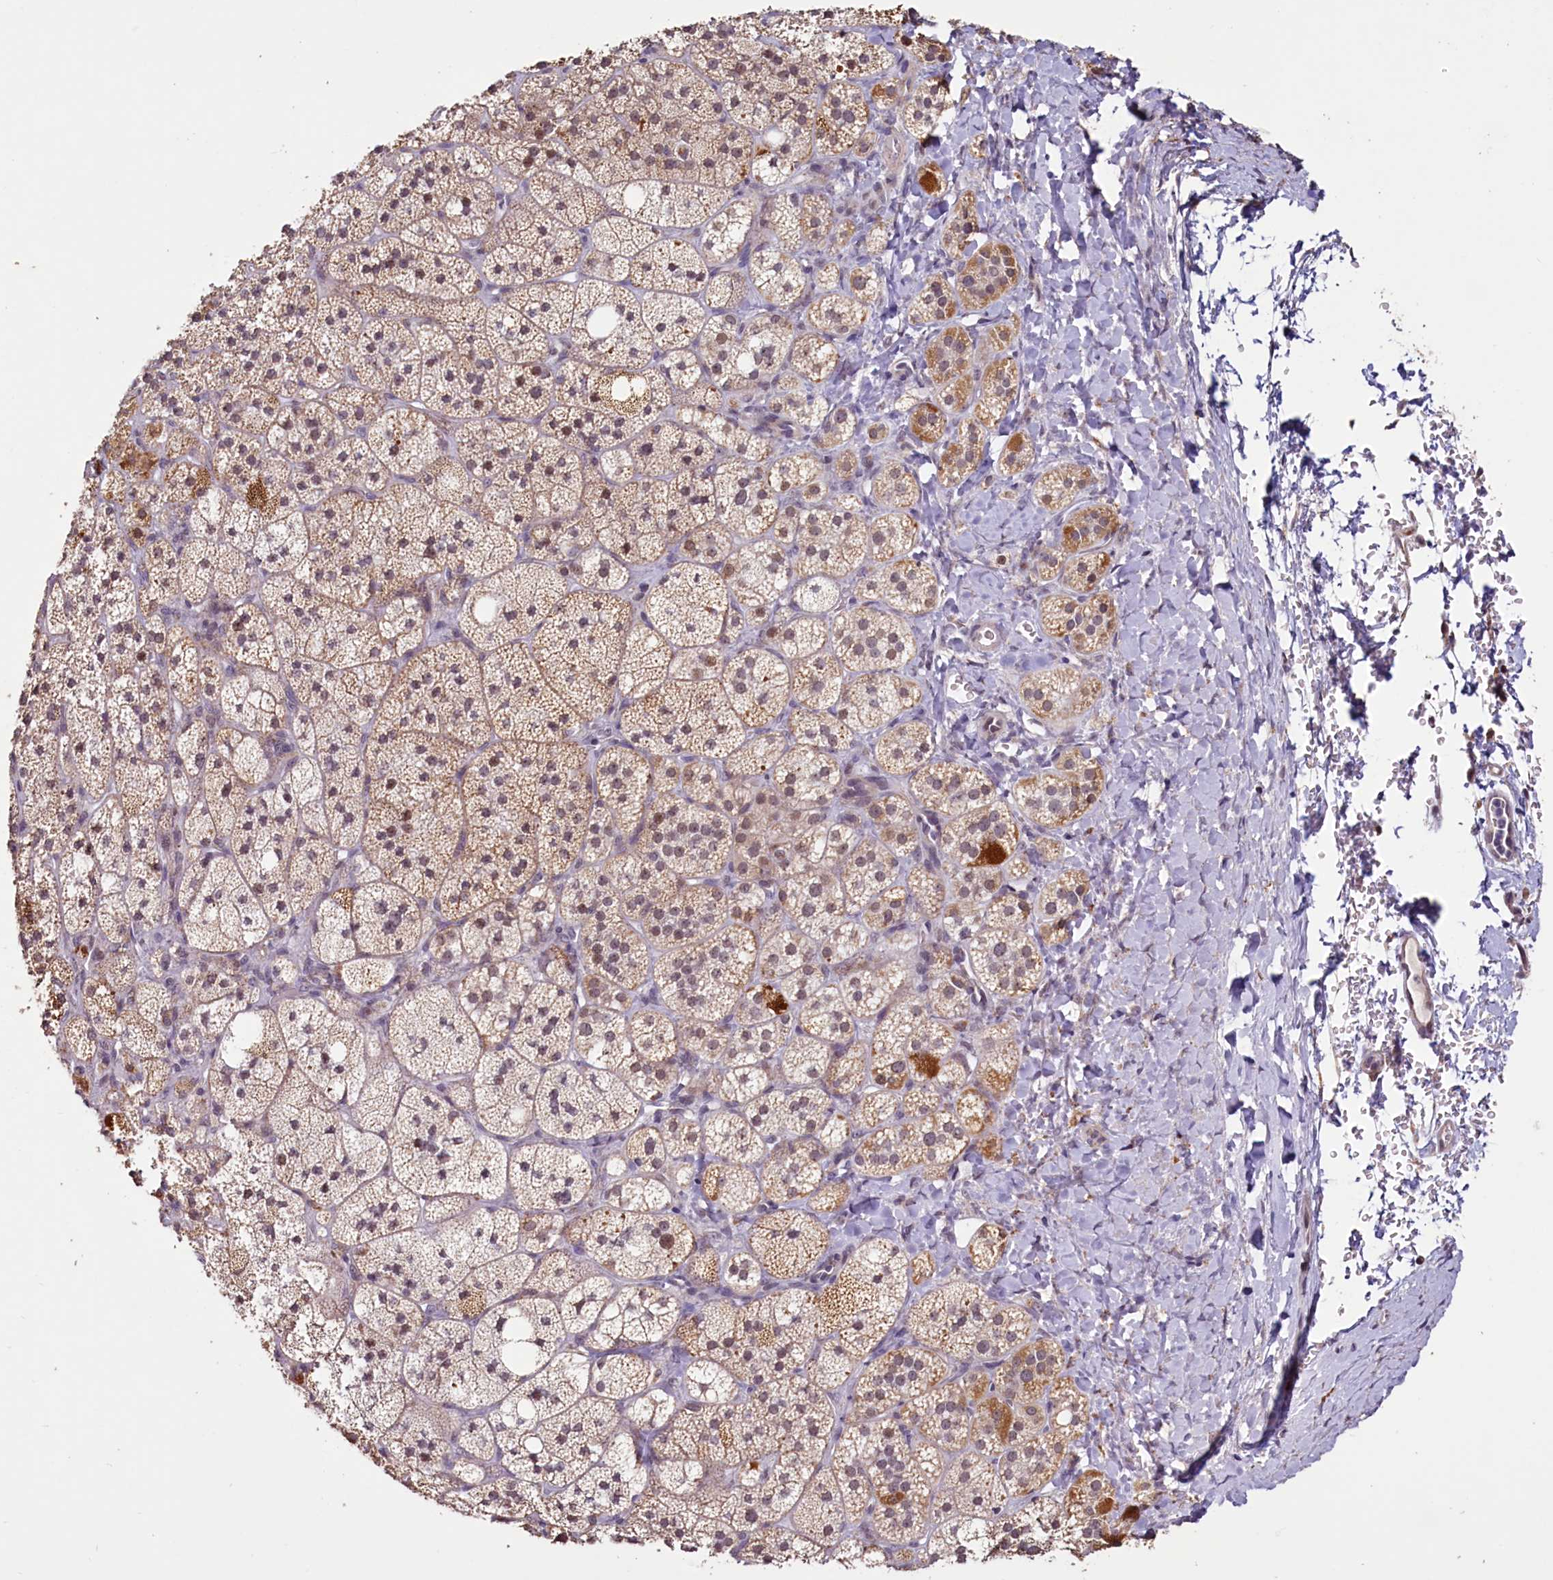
{"staining": {"intensity": "moderate", "quantity": "25%-75%", "location": "cytoplasmic/membranous"}, "tissue": "adrenal gland", "cell_type": "Glandular cells", "image_type": "normal", "snomed": [{"axis": "morphology", "description": "Normal tissue, NOS"}, {"axis": "topography", "description": "Adrenal gland"}], "caption": "Protein expression analysis of normal human adrenal gland reveals moderate cytoplasmic/membranous expression in approximately 25%-75% of glandular cells.", "gene": "PDE6D", "patient": {"sex": "male", "age": 61}}